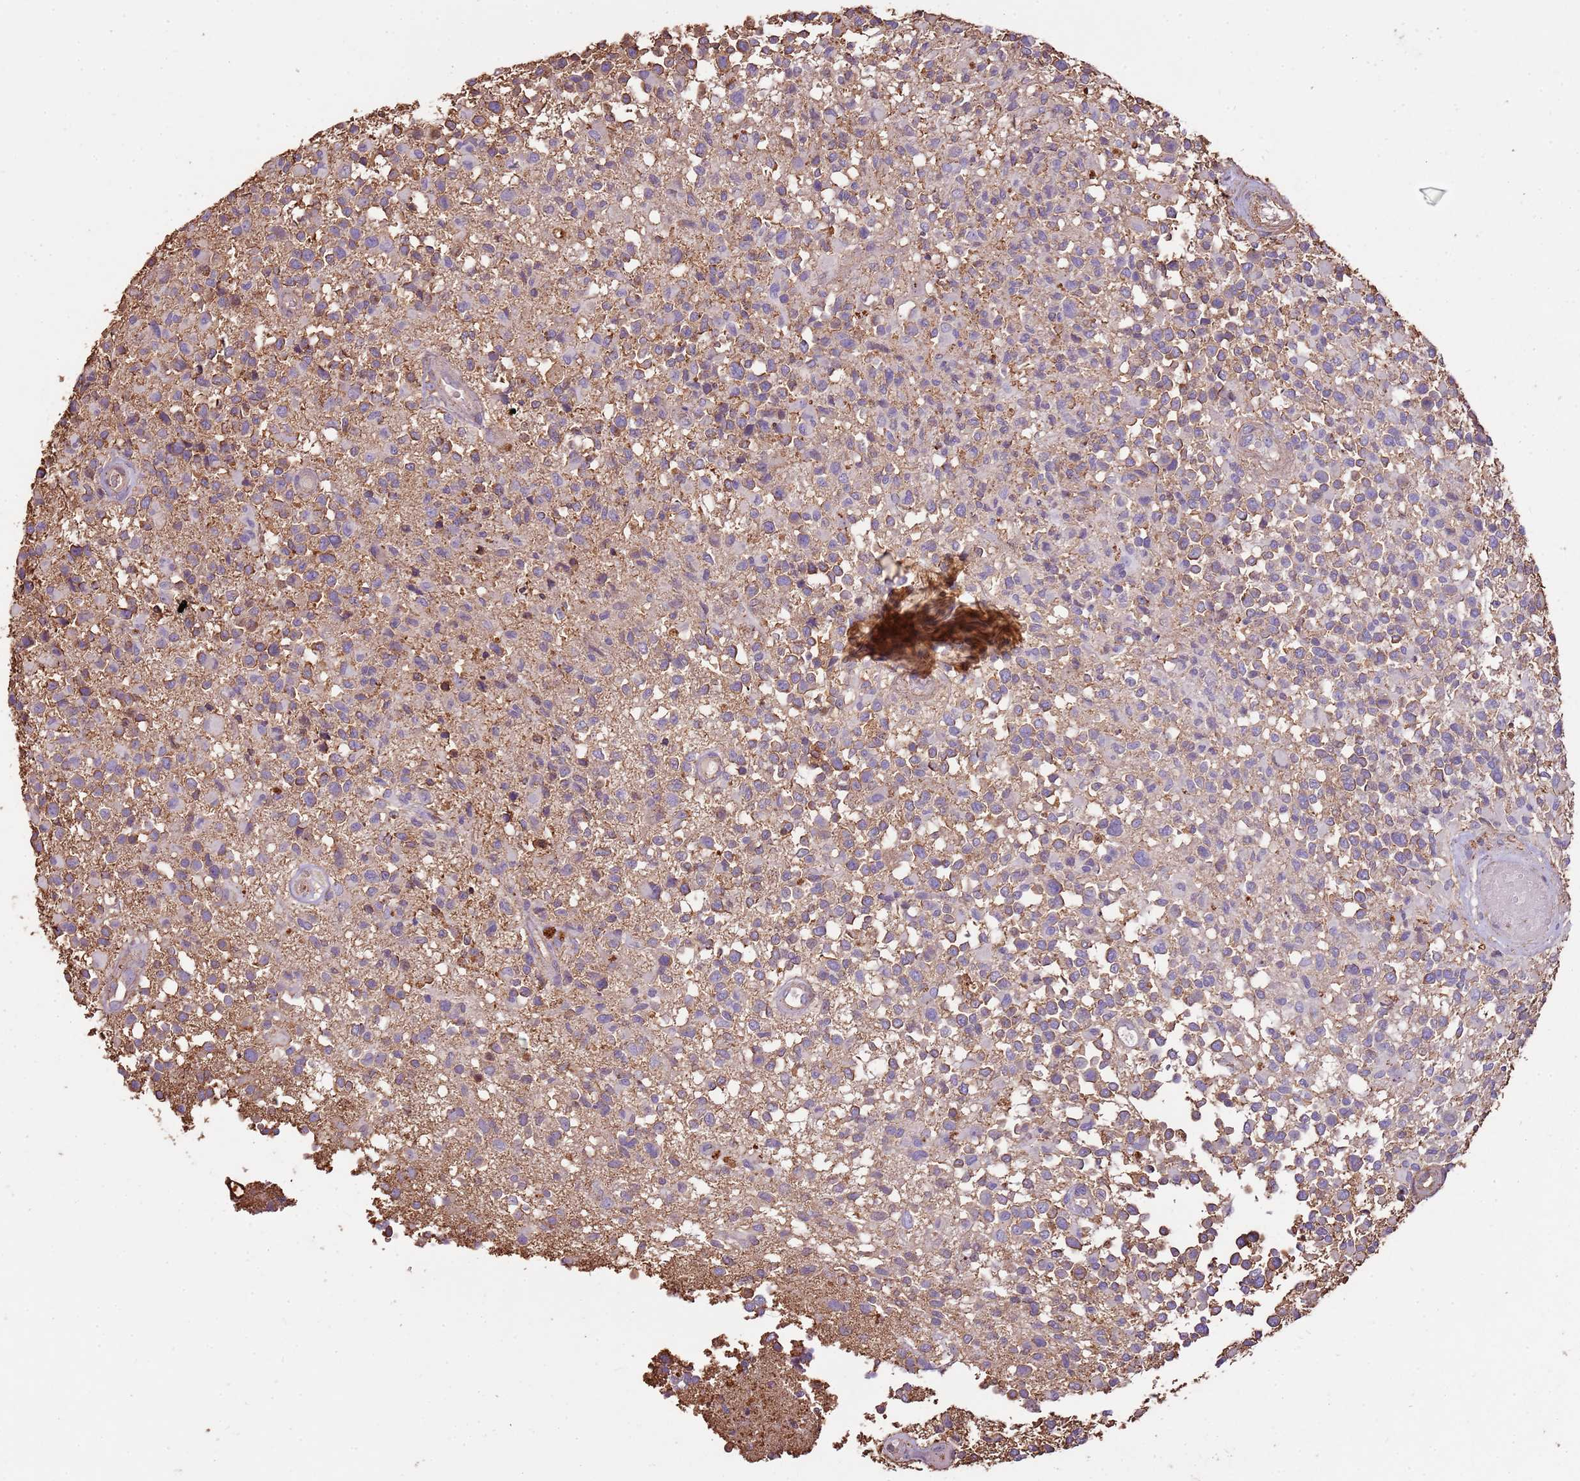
{"staining": {"intensity": "weak", "quantity": "<25%", "location": "cytoplasmic/membranous"}, "tissue": "glioma", "cell_type": "Tumor cells", "image_type": "cancer", "snomed": [{"axis": "morphology", "description": "Glioma, malignant, High grade"}, {"axis": "morphology", "description": "Glioblastoma, NOS"}, {"axis": "topography", "description": "Brain"}], "caption": "Malignant glioma (high-grade) was stained to show a protein in brown. There is no significant positivity in tumor cells.", "gene": "ARL10", "patient": {"sex": "male", "age": 60}}